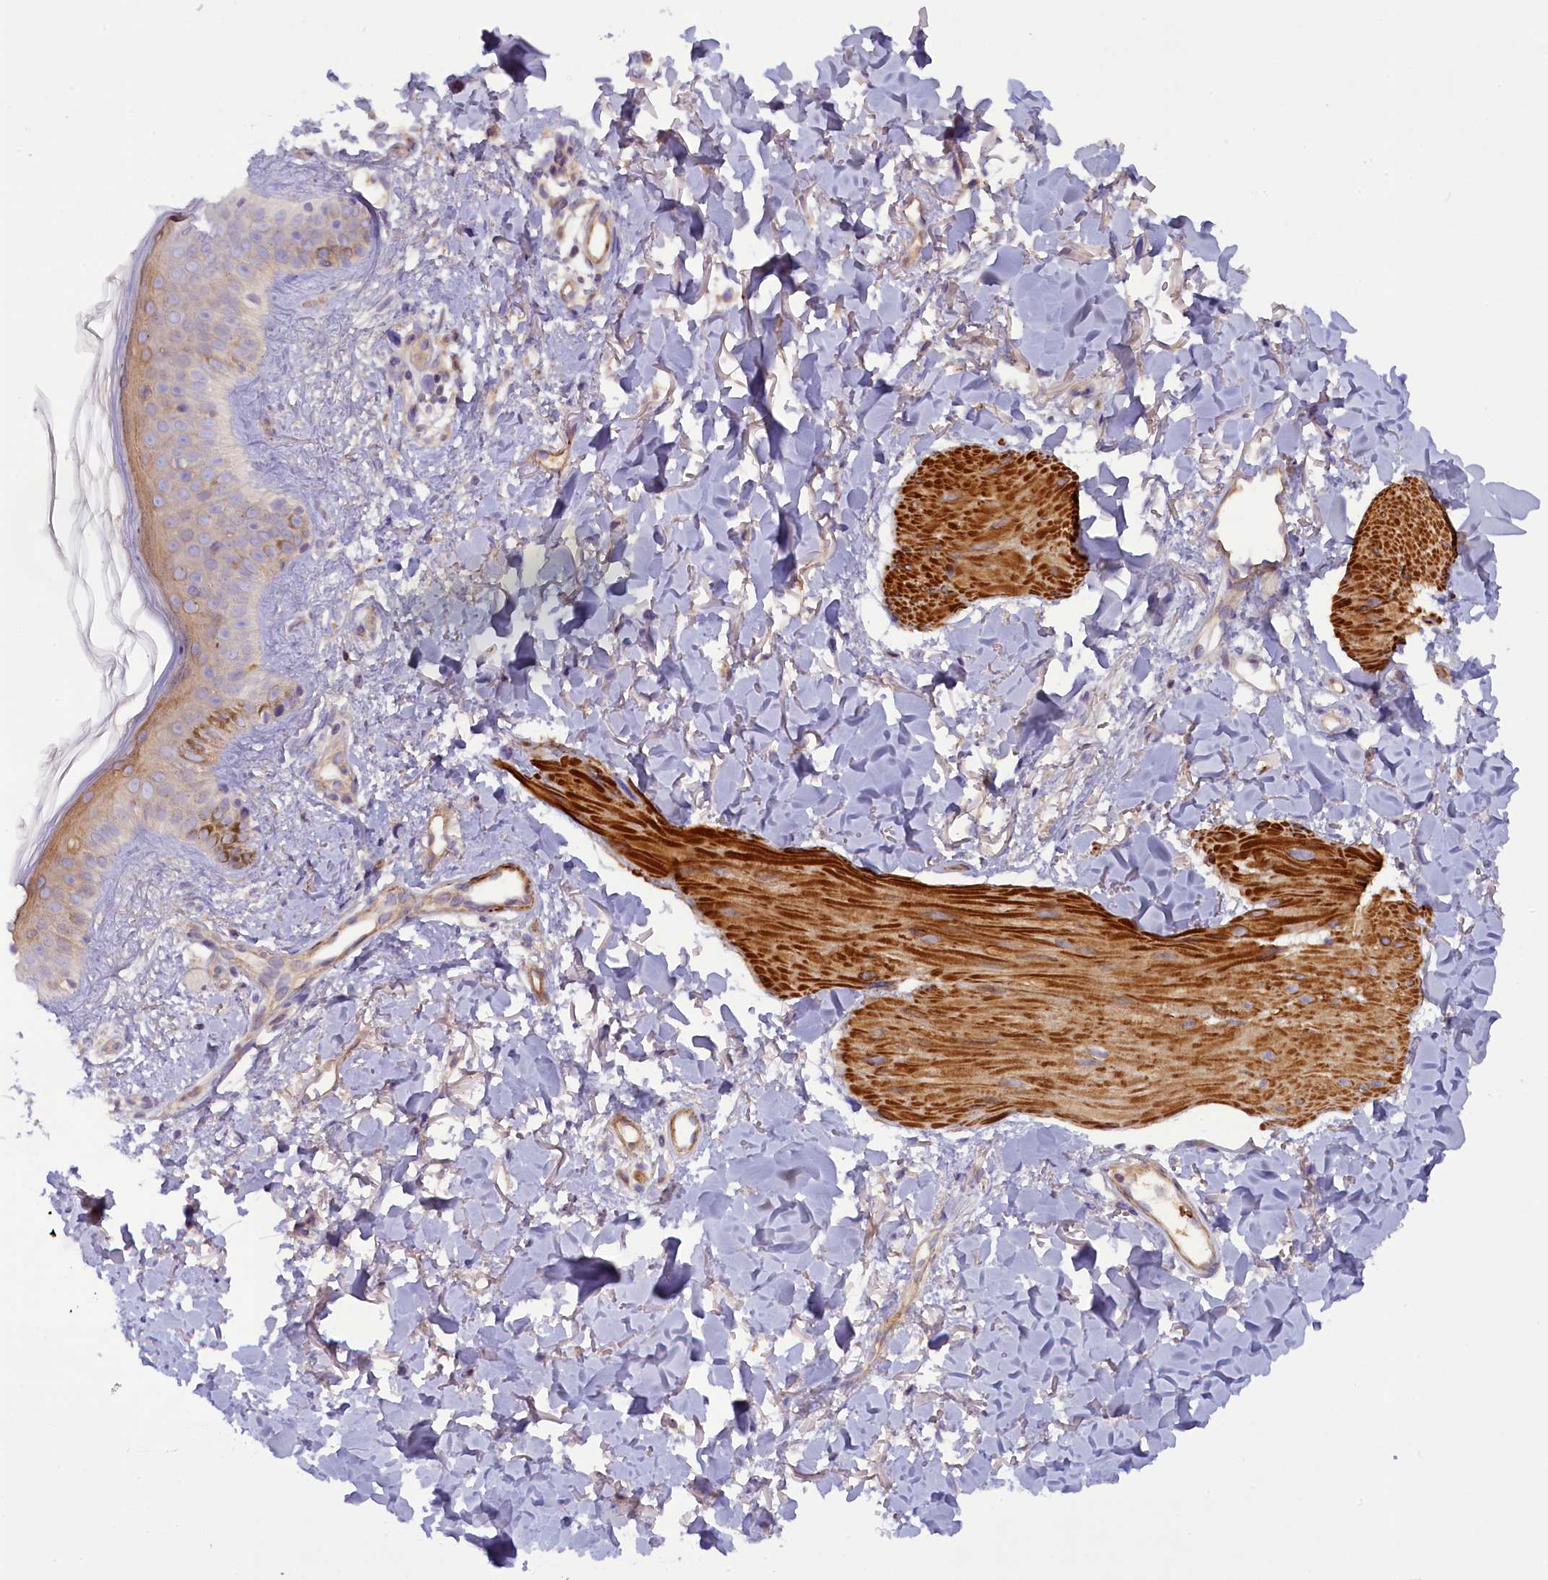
{"staining": {"intensity": "negative", "quantity": "none", "location": "none"}, "tissue": "skin", "cell_type": "Fibroblasts", "image_type": "normal", "snomed": [{"axis": "morphology", "description": "Normal tissue, NOS"}, {"axis": "topography", "description": "Skin"}], "caption": "The histopathology image displays no staining of fibroblasts in normal skin. (Brightfield microscopy of DAB (3,3'-diaminobenzidine) immunohistochemistry at high magnification).", "gene": "FUZ", "patient": {"sex": "female", "age": 58}}